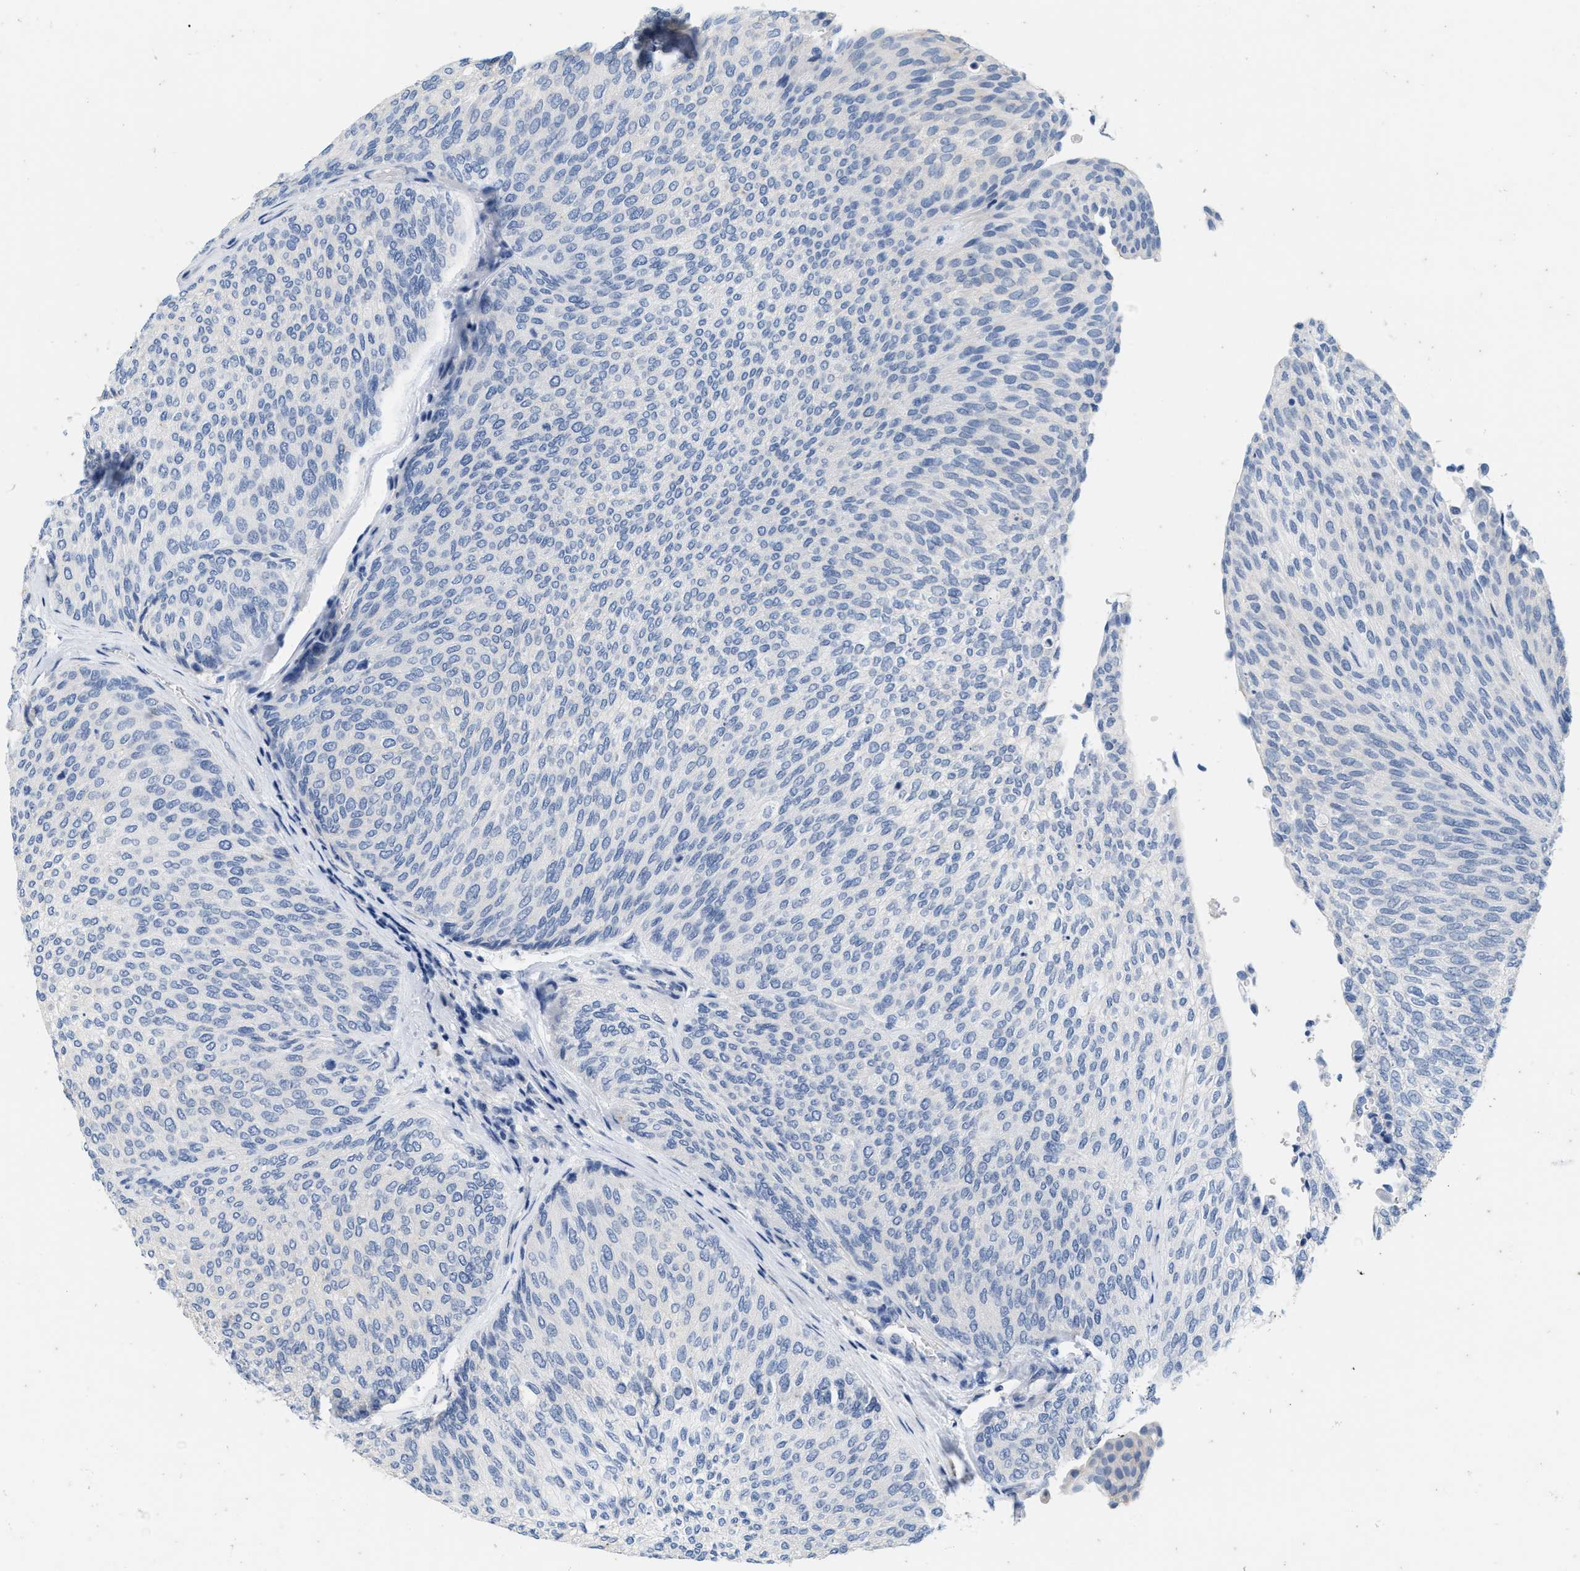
{"staining": {"intensity": "negative", "quantity": "none", "location": "none"}, "tissue": "urothelial cancer", "cell_type": "Tumor cells", "image_type": "cancer", "snomed": [{"axis": "morphology", "description": "Urothelial carcinoma, Low grade"}, {"axis": "topography", "description": "Urinary bladder"}], "caption": "Low-grade urothelial carcinoma was stained to show a protein in brown. There is no significant expression in tumor cells.", "gene": "ABCB11", "patient": {"sex": "female", "age": 79}}